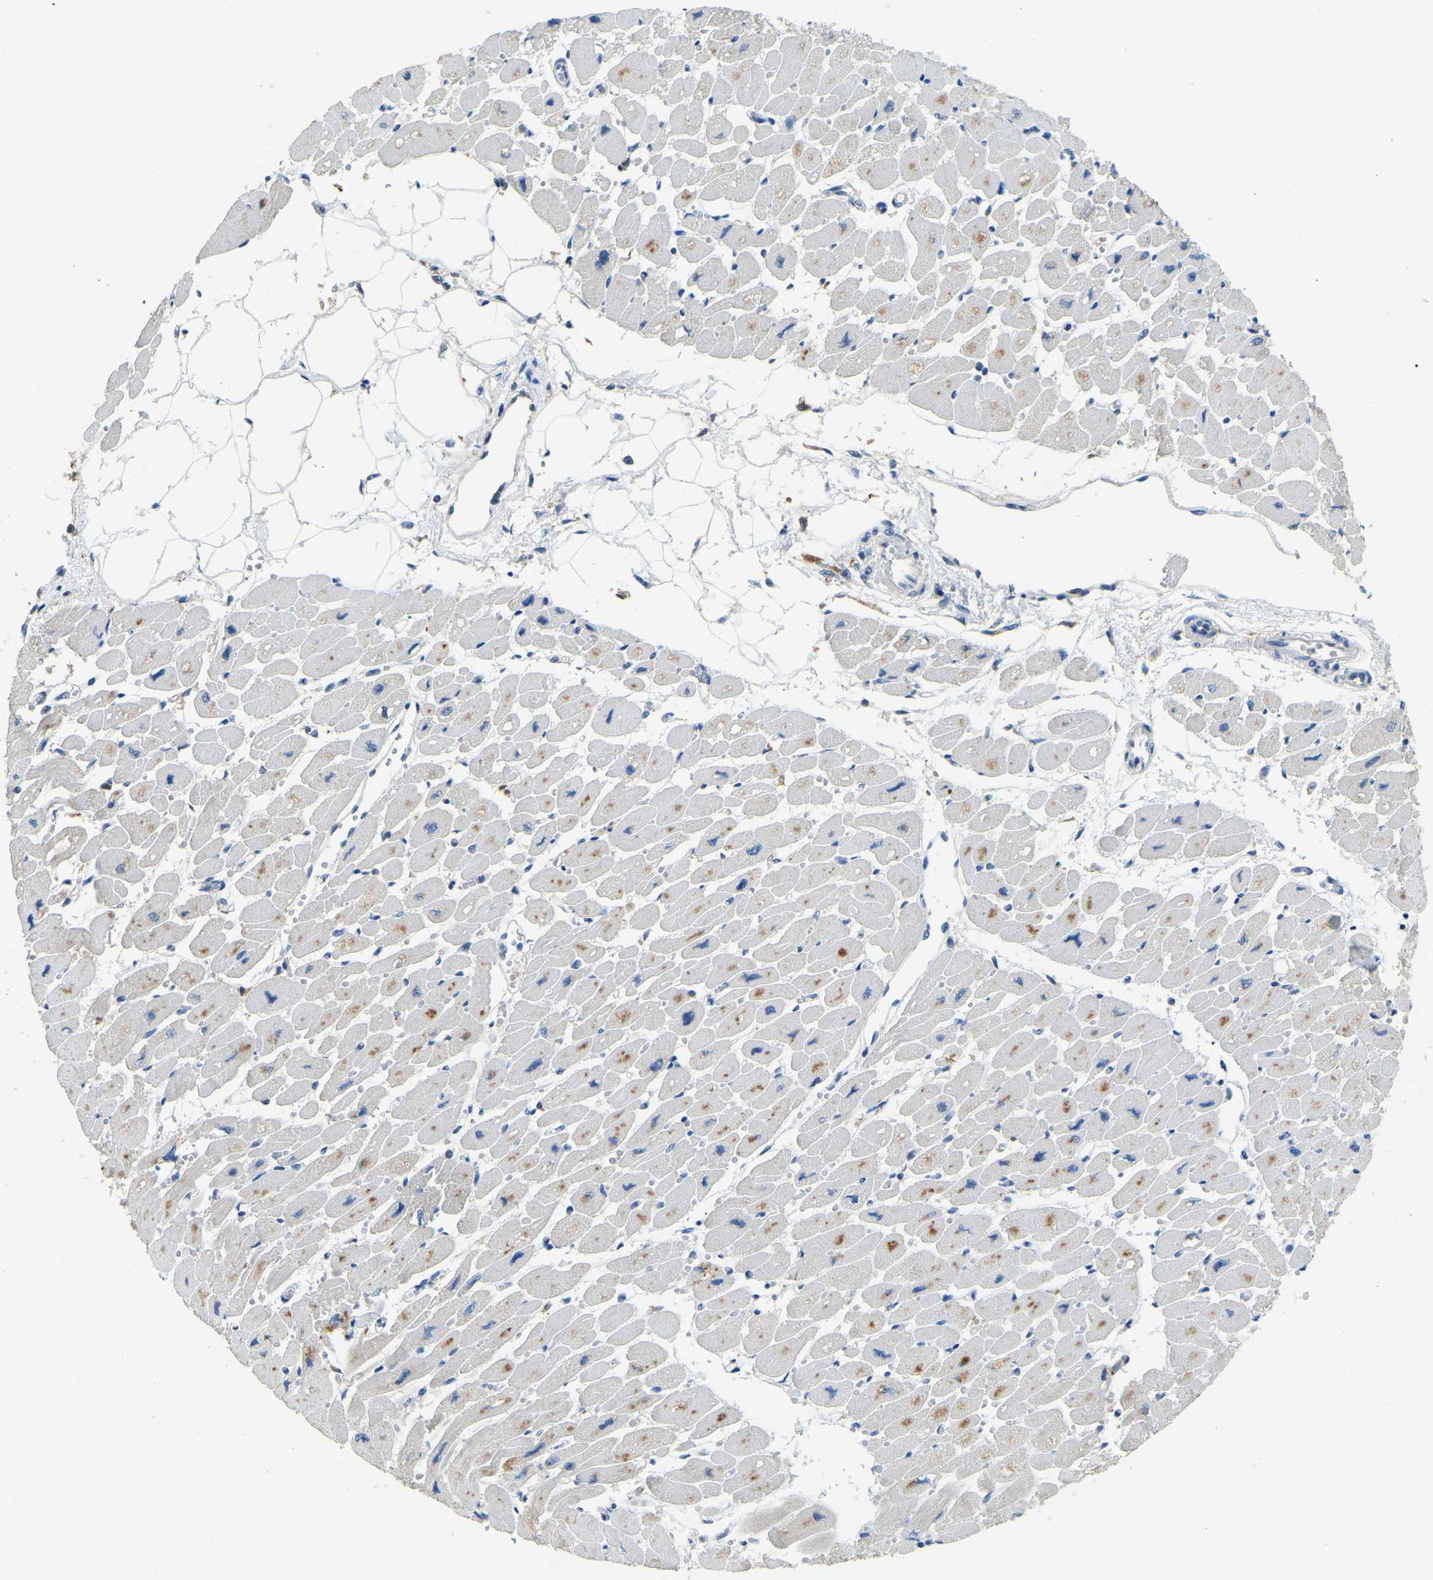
{"staining": {"intensity": "negative", "quantity": "none", "location": "none"}, "tissue": "heart muscle", "cell_type": "Cardiomyocytes", "image_type": "normal", "snomed": [{"axis": "morphology", "description": "Normal tissue, NOS"}, {"axis": "topography", "description": "Heart"}], "caption": "Cardiomyocytes show no significant positivity in benign heart muscle. (Stains: DAB (3,3'-diaminobenzidine) IHC with hematoxylin counter stain, Microscopy: brightfield microscopy at high magnification).", "gene": "NANS", "patient": {"sex": "female", "age": 54}}